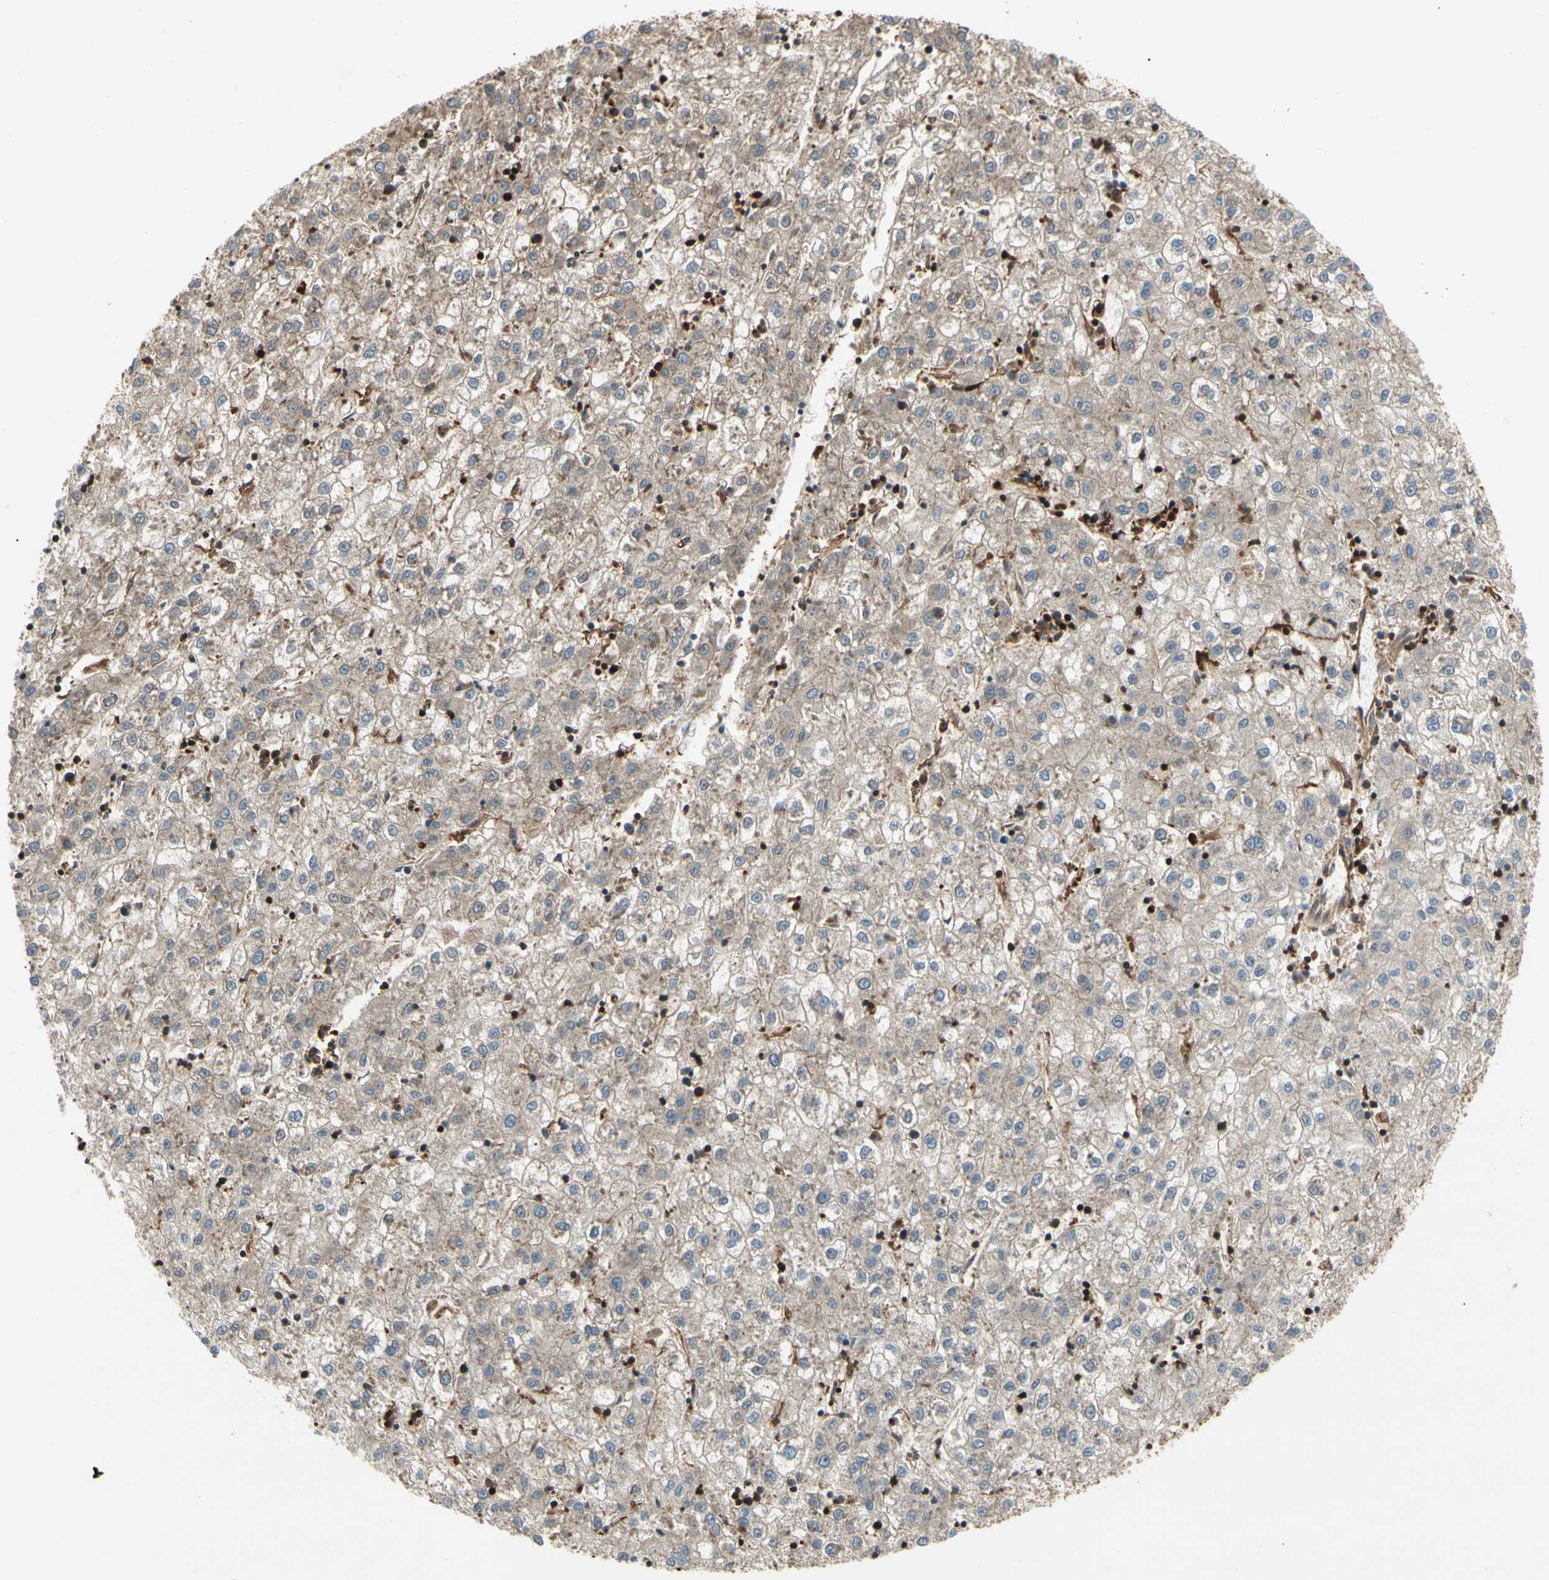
{"staining": {"intensity": "moderate", "quantity": ">75%", "location": "cytoplasmic/membranous"}, "tissue": "liver cancer", "cell_type": "Tumor cells", "image_type": "cancer", "snomed": [{"axis": "morphology", "description": "Carcinoma, Hepatocellular, NOS"}, {"axis": "topography", "description": "Liver"}], "caption": "Protein staining shows moderate cytoplasmic/membranous staining in approximately >75% of tumor cells in liver hepatocellular carcinoma.", "gene": "ARPC2", "patient": {"sex": "male", "age": 72}}